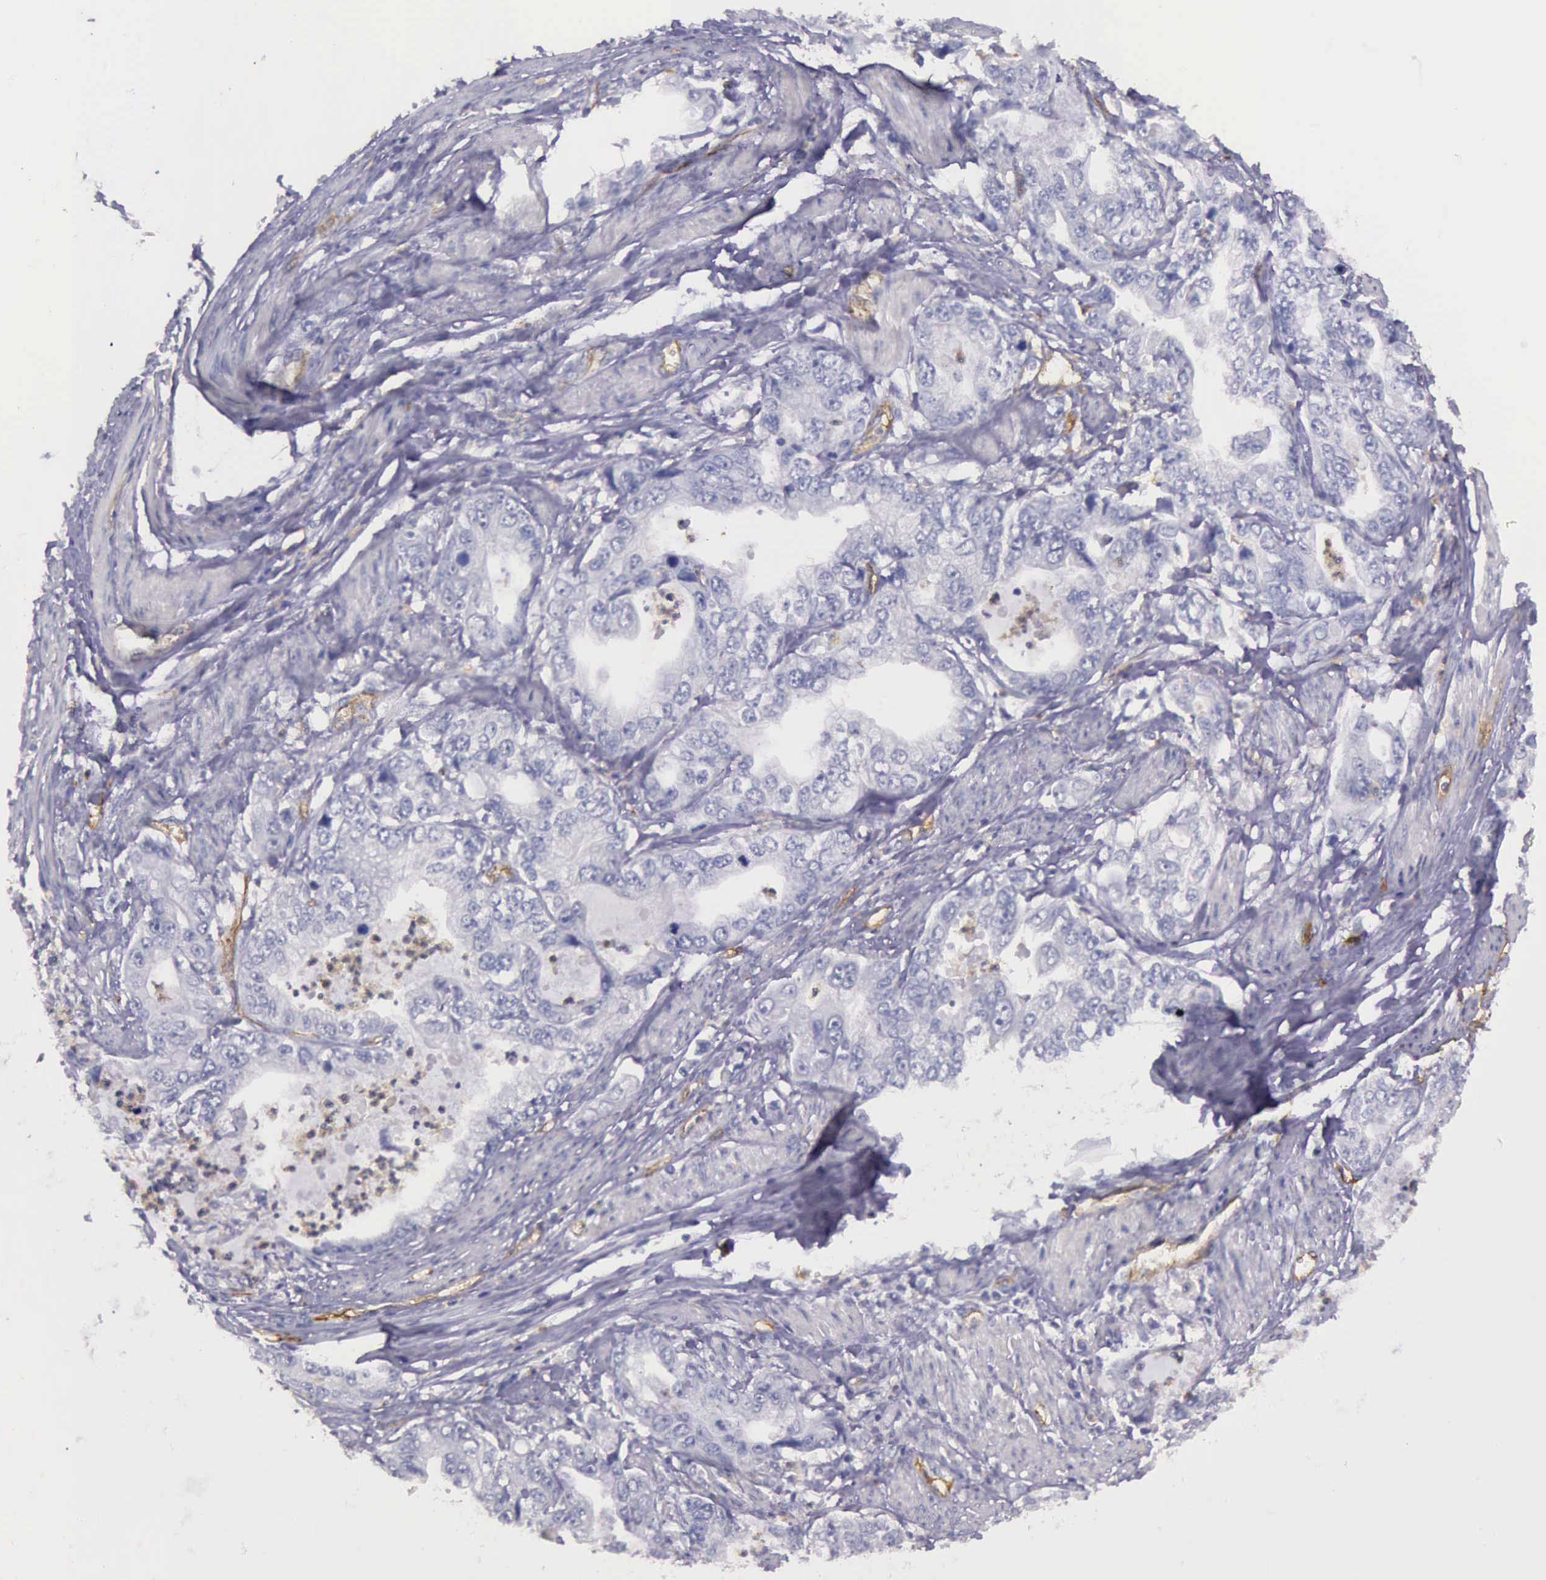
{"staining": {"intensity": "negative", "quantity": "none", "location": "none"}, "tissue": "stomach cancer", "cell_type": "Tumor cells", "image_type": "cancer", "snomed": [{"axis": "morphology", "description": "Adenocarcinoma, NOS"}, {"axis": "topography", "description": "Pancreas"}, {"axis": "topography", "description": "Stomach, upper"}], "caption": "Immunohistochemistry (IHC) micrograph of neoplastic tissue: stomach cancer stained with DAB (3,3'-diaminobenzidine) demonstrates no significant protein staining in tumor cells. Brightfield microscopy of immunohistochemistry stained with DAB (3,3'-diaminobenzidine) (brown) and hematoxylin (blue), captured at high magnification.", "gene": "TCEANC", "patient": {"sex": "male", "age": 77}}